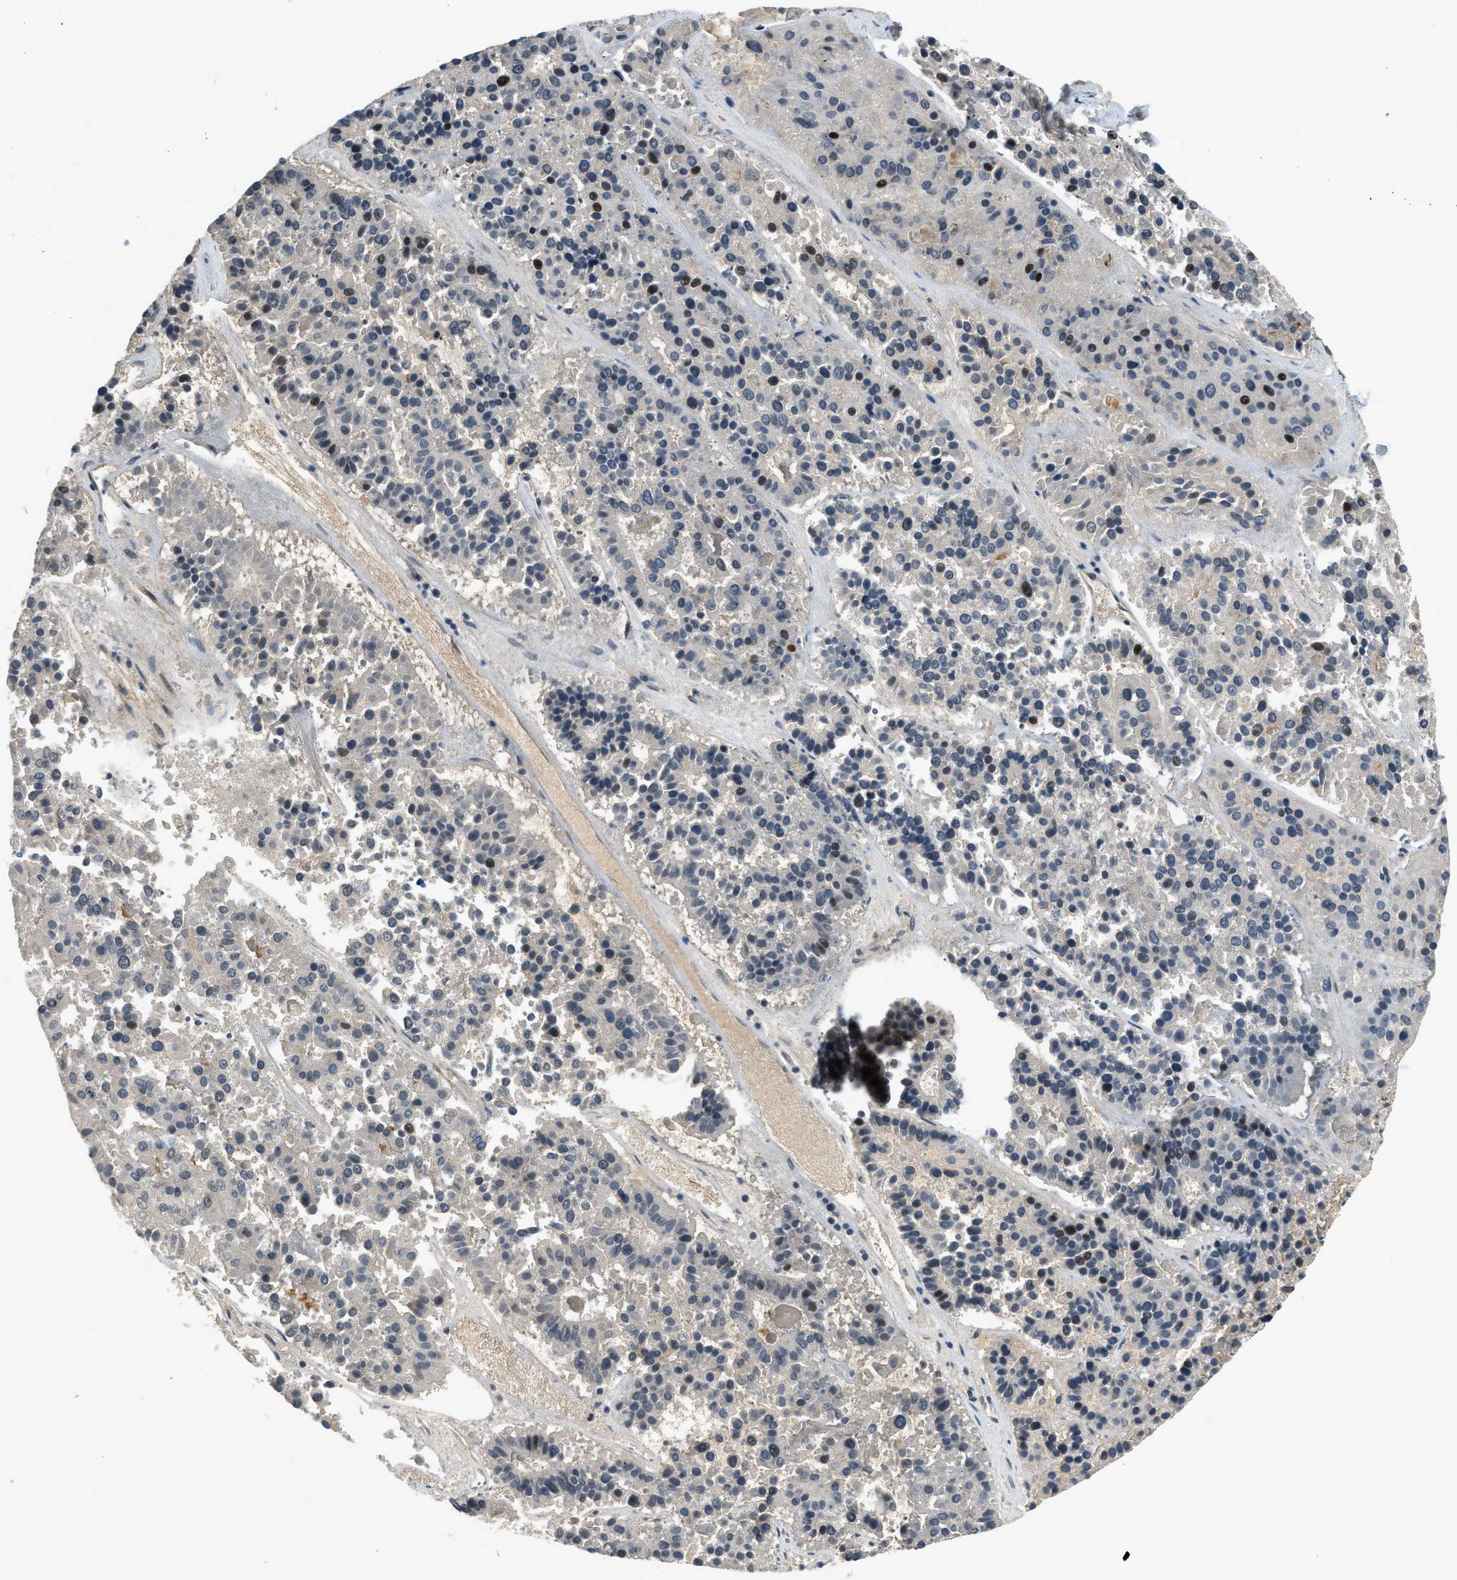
{"staining": {"intensity": "negative", "quantity": "none", "location": "none"}, "tissue": "pancreatic cancer", "cell_type": "Tumor cells", "image_type": "cancer", "snomed": [{"axis": "morphology", "description": "Adenocarcinoma, NOS"}, {"axis": "topography", "description": "Pancreas"}], "caption": "This is an immunohistochemistry (IHC) histopathology image of human pancreatic cancer. There is no positivity in tumor cells.", "gene": "TRAPPC14", "patient": {"sex": "male", "age": 50}}